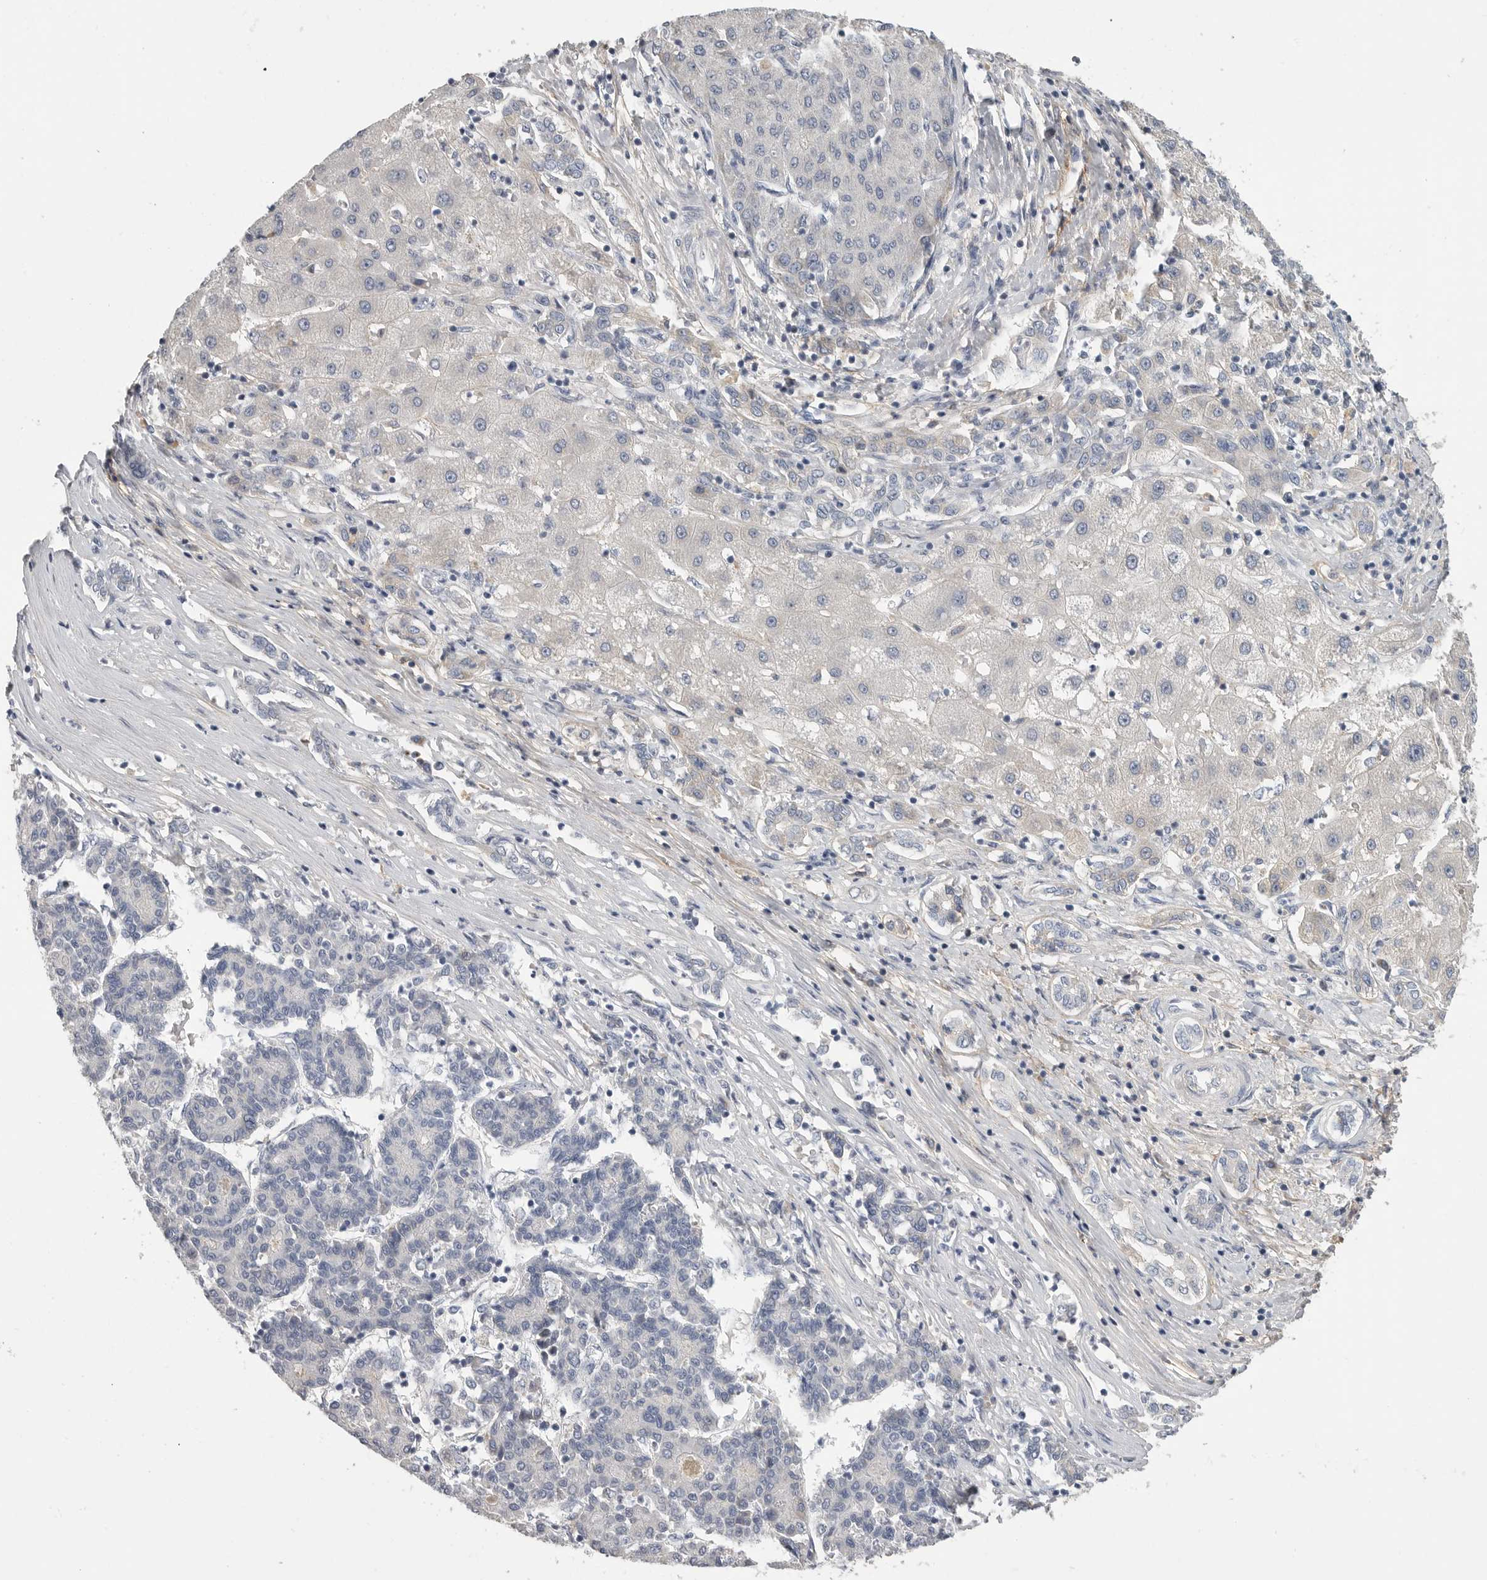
{"staining": {"intensity": "negative", "quantity": "none", "location": "none"}, "tissue": "liver cancer", "cell_type": "Tumor cells", "image_type": "cancer", "snomed": [{"axis": "morphology", "description": "Carcinoma, Hepatocellular, NOS"}, {"axis": "topography", "description": "Liver"}], "caption": "Tumor cells show no significant expression in liver hepatocellular carcinoma.", "gene": "SDC3", "patient": {"sex": "male", "age": 65}}